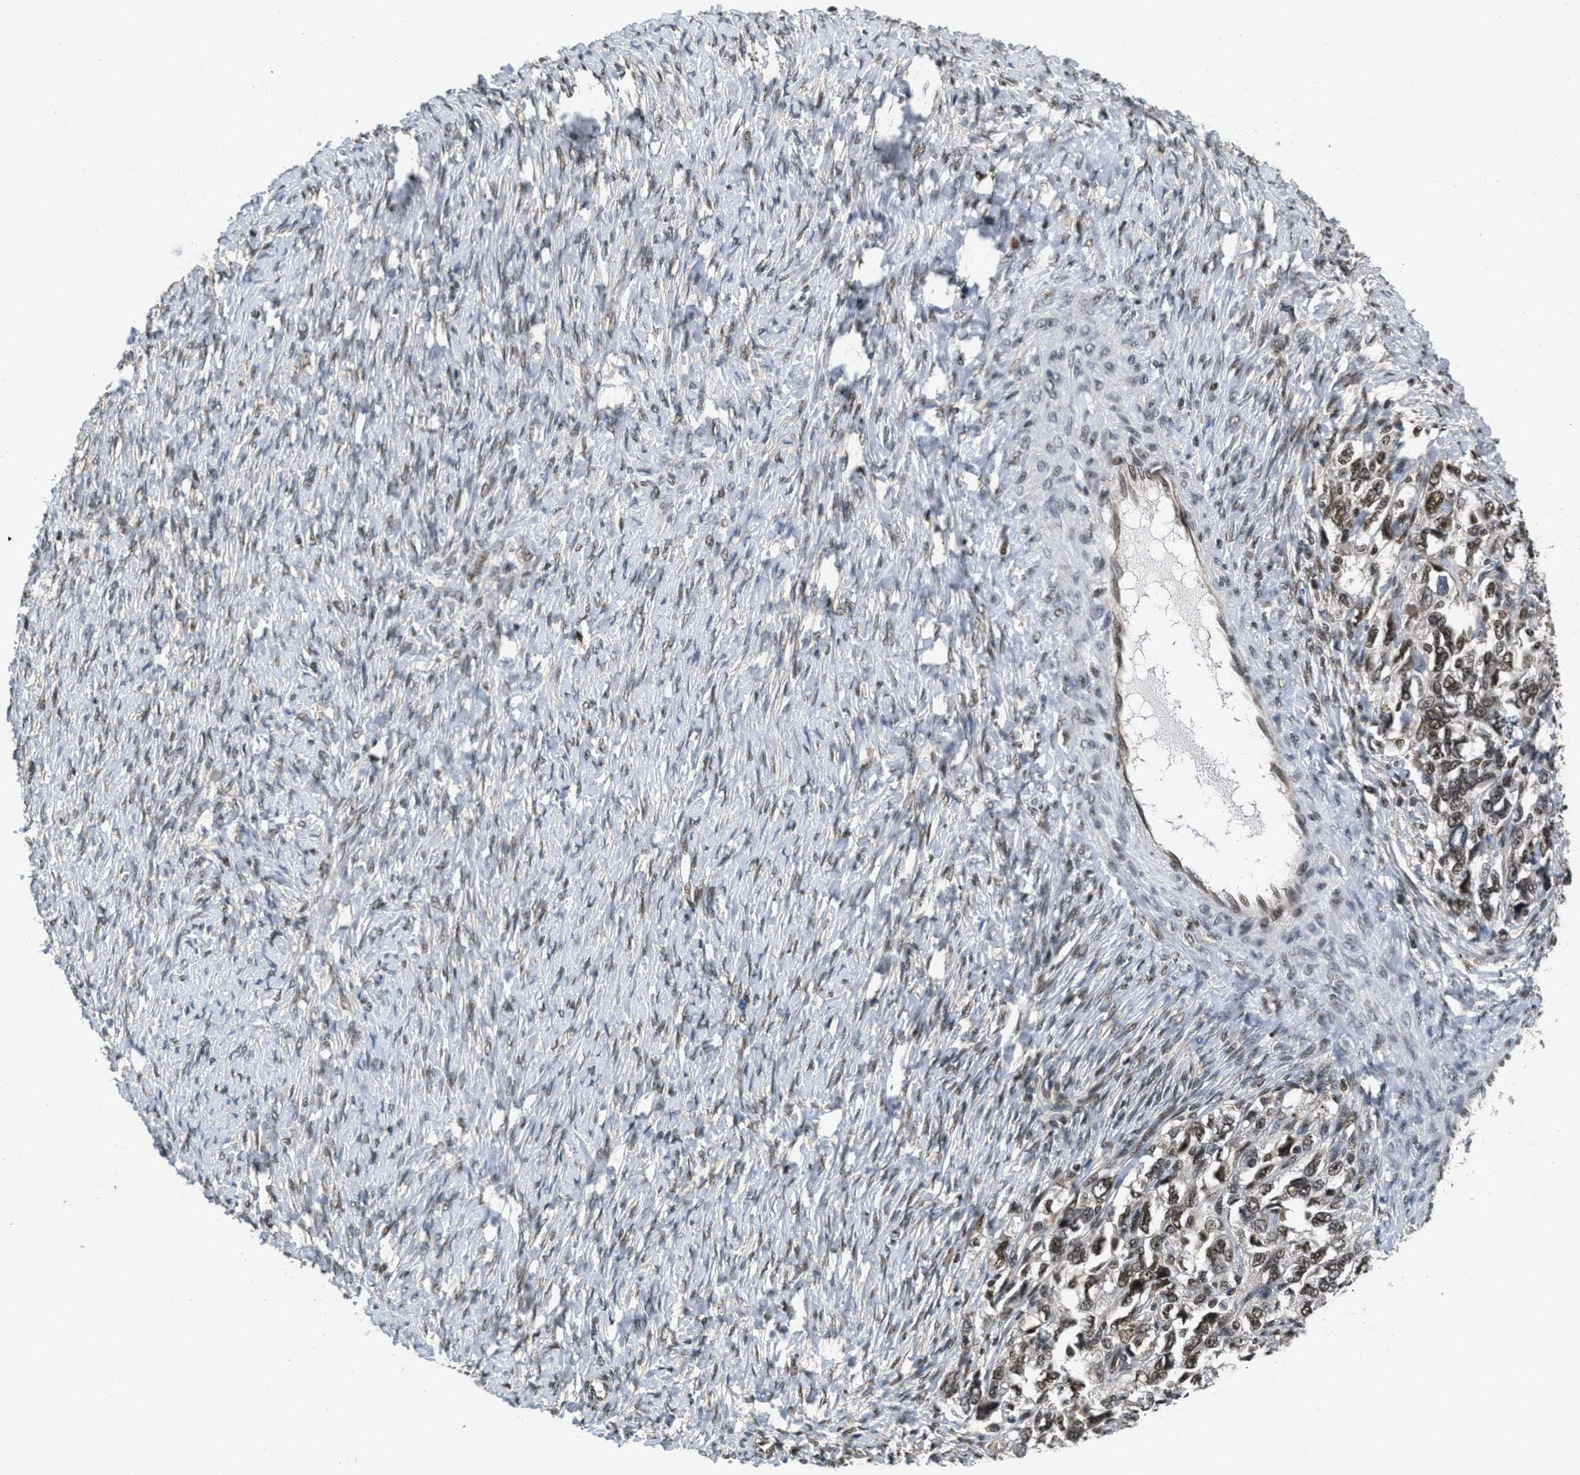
{"staining": {"intensity": "moderate", "quantity": ">75%", "location": "nuclear"}, "tissue": "ovarian cancer", "cell_type": "Tumor cells", "image_type": "cancer", "snomed": [{"axis": "morphology", "description": "Carcinoma, NOS"}, {"axis": "morphology", "description": "Cystadenocarcinoma, serous, NOS"}, {"axis": "topography", "description": "Ovary"}], "caption": "Immunohistochemistry (IHC) micrograph of neoplastic tissue: ovarian cancer (serous cystadenocarcinoma) stained using IHC exhibits medium levels of moderate protein expression localized specifically in the nuclear of tumor cells, appearing as a nuclear brown color.", "gene": "CUL4B", "patient": {"sex": "female", "age": 69}}